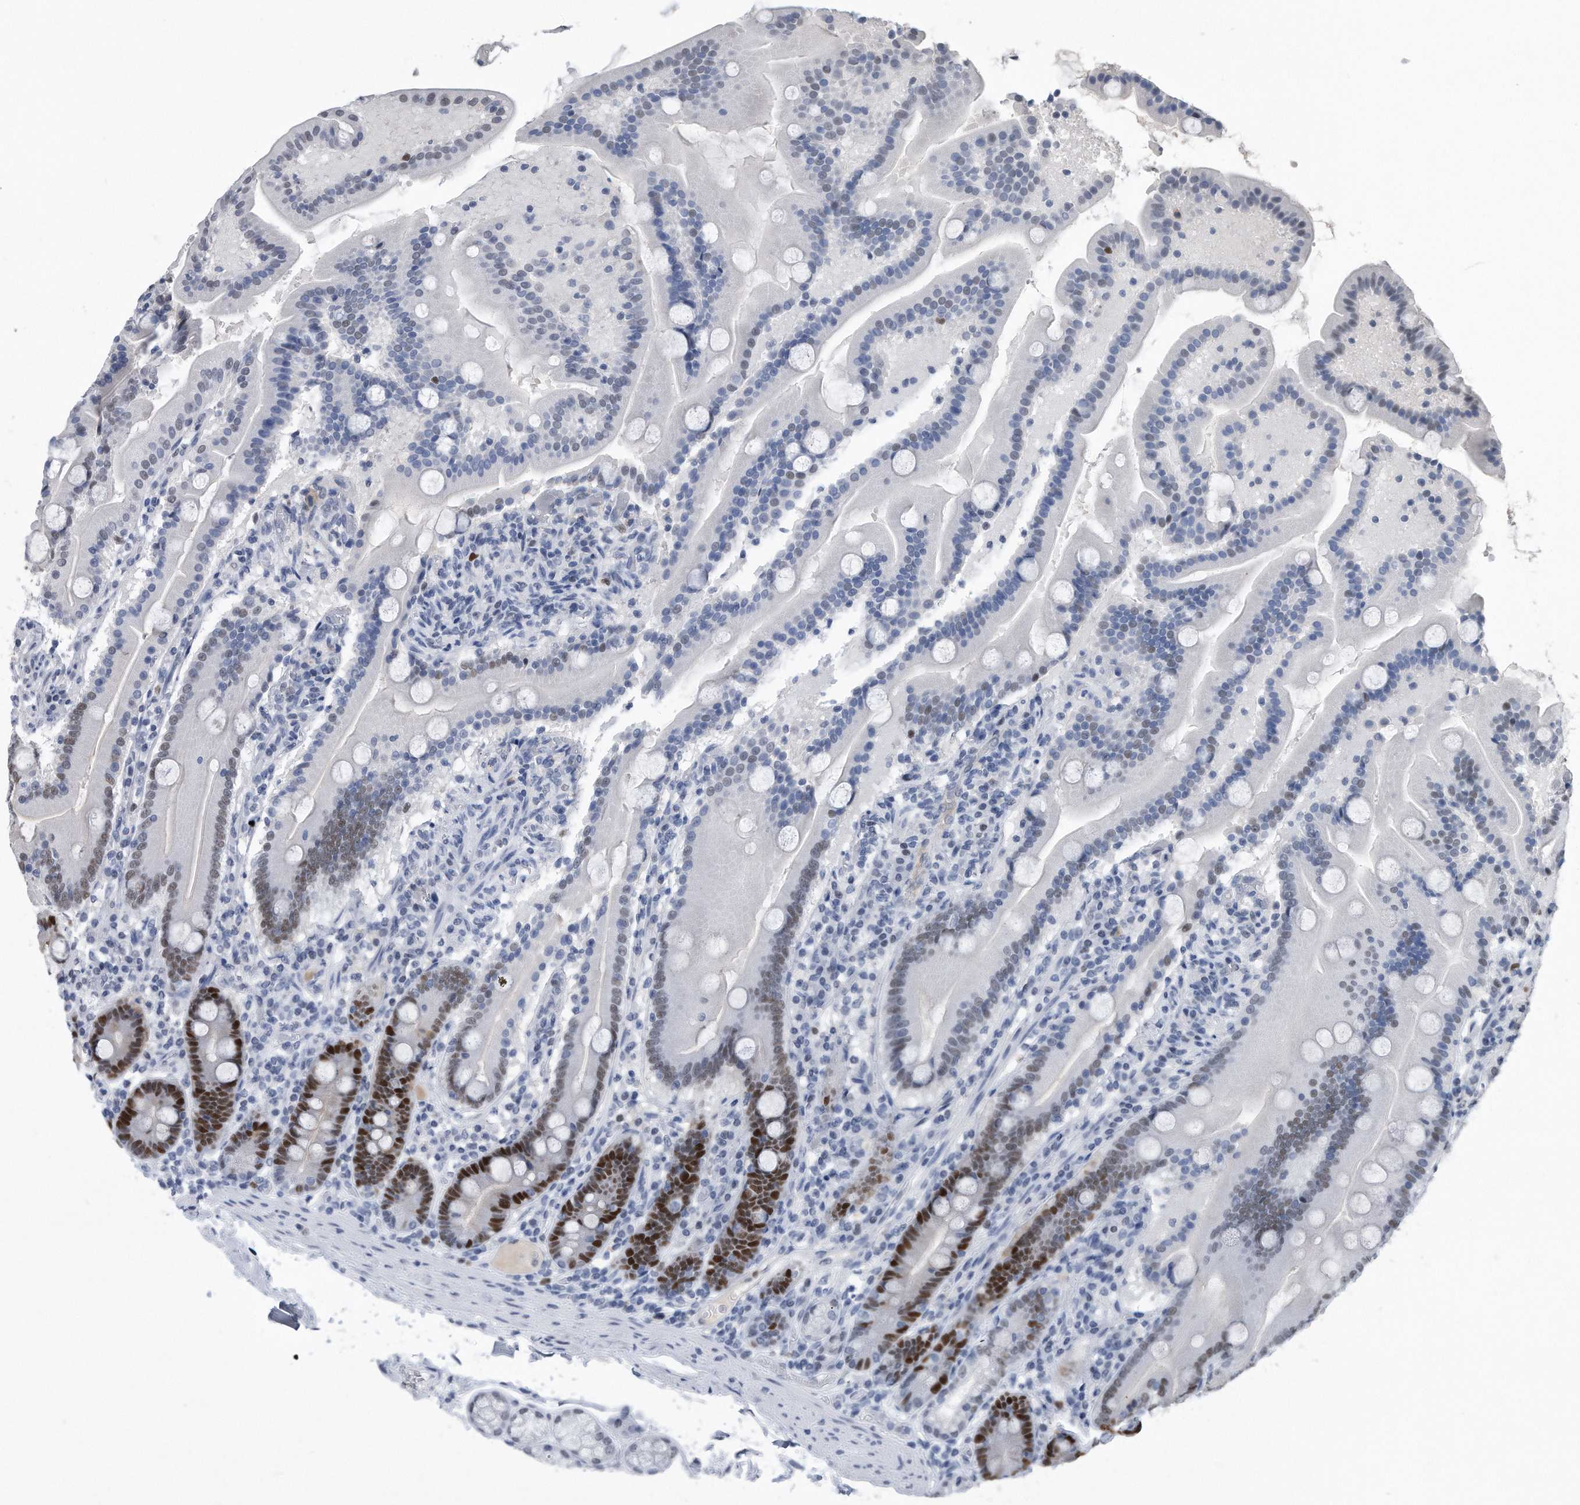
{"staining": {"intensity": "strong", "quantity": "<25%", "location": "nuclear"}, "tissue": "duodenum", "cell_type": "Glandular cells", "image_type": "normal", "snomed": [{"axis": "morphology", "description": "Normal tissue, NOS"}, {"axis": "topography", "description": "Duodenum"}], "caption": "A medium amount of strong nuclear staining is seen in approximately <25% of glandular cells in benign duodenum.", "gene": "PCNA", "patient": {"sex": "male", "age": 55}}